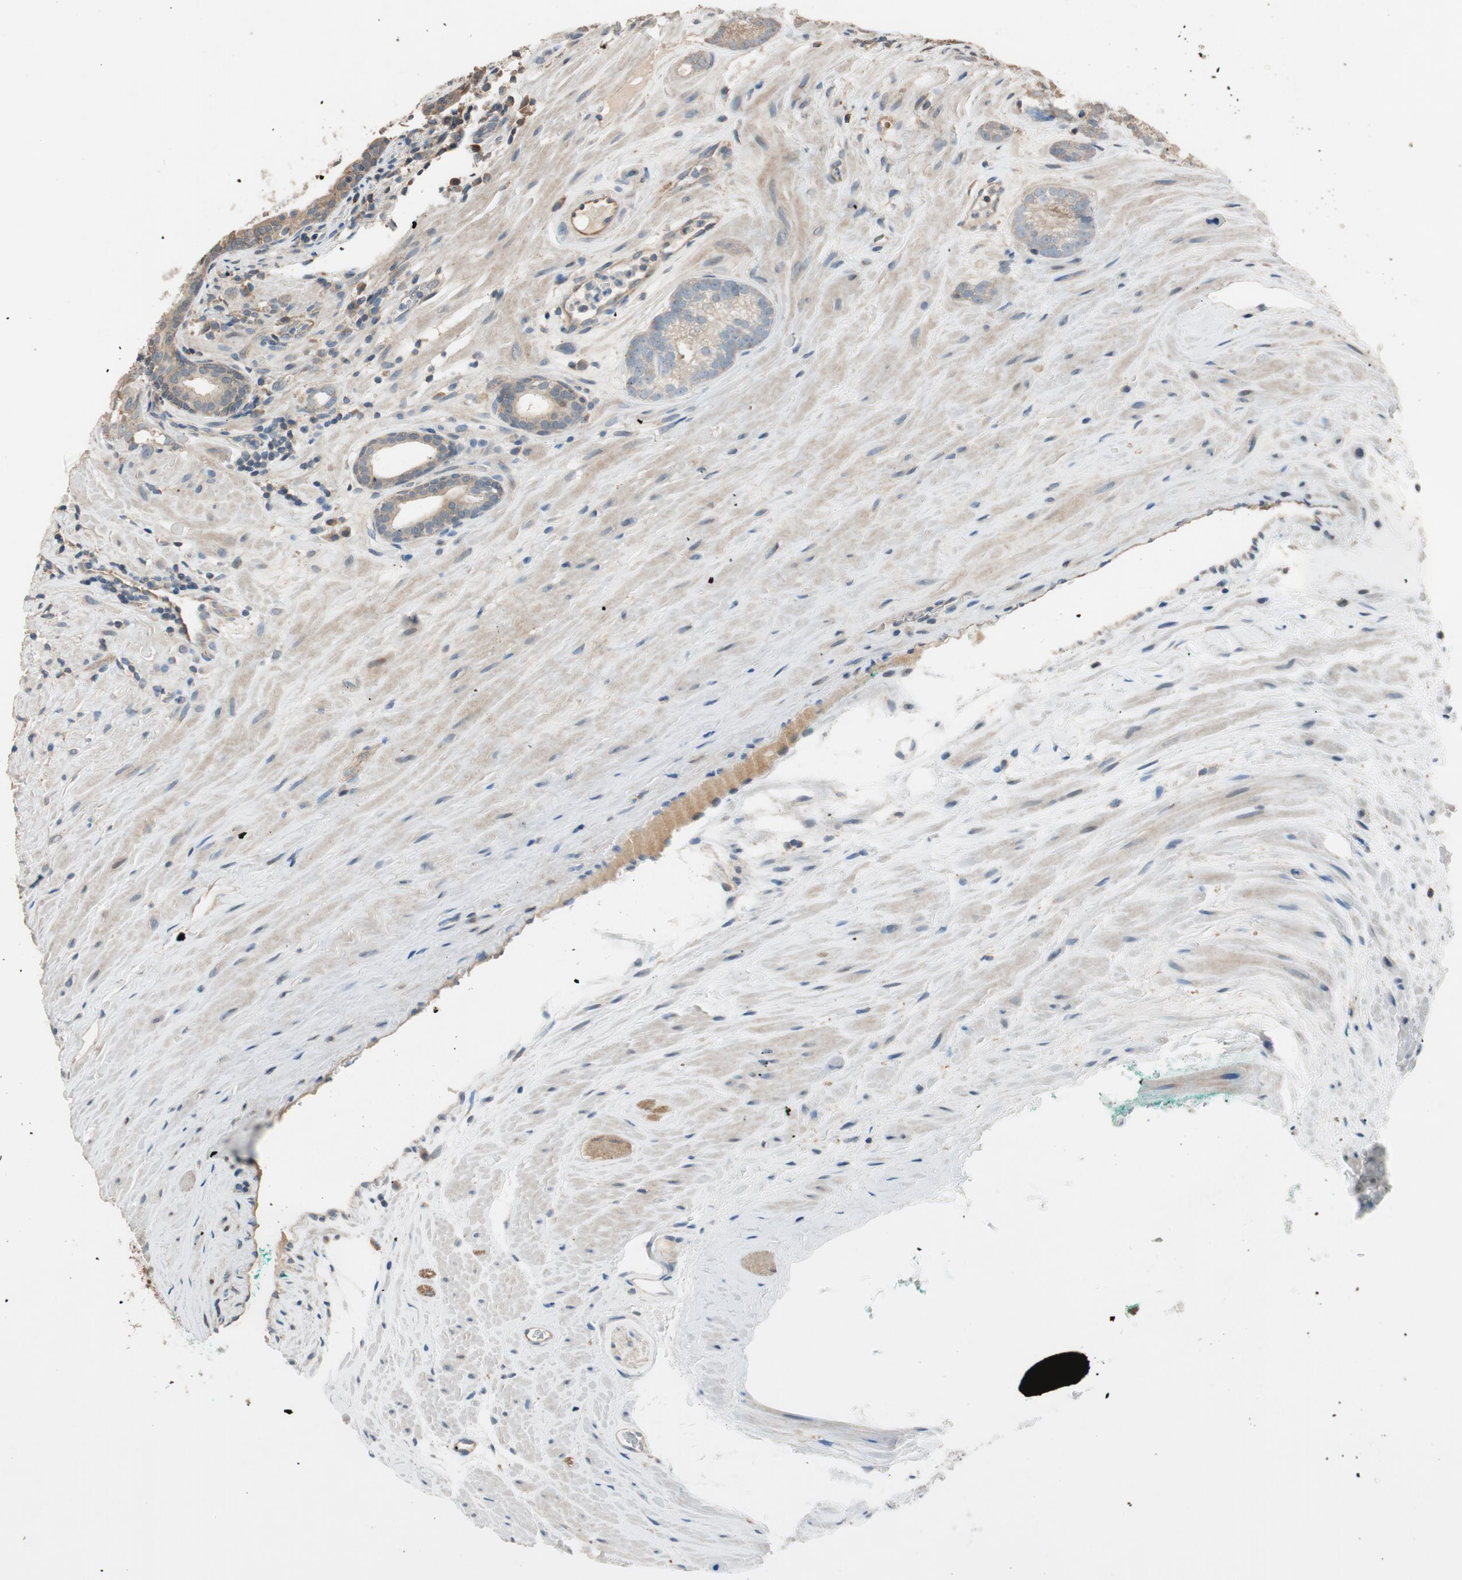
{"staining": {"intensity": "weak", "quantity": "25%-75%", "location": "cytoplasmic/membranous"}, "tissue": "prostate cancer", "cell_type": "Tumor cells", "image_type": "cancer", "snomed": [{"axis": "morphology", "description": "Adenocarcinoma, Low grade"}, {"axis": "topography", "description": "Prostate"}], "caption": "A histopathology image showing weak cytoplasmic/membranous positivity in about 25%-75% of tumor cells in prostate cancer, as visualized by brown immunohistochemical staining.", "gene": "MST1R", "patient": {"sex": "male", "age": 57}}